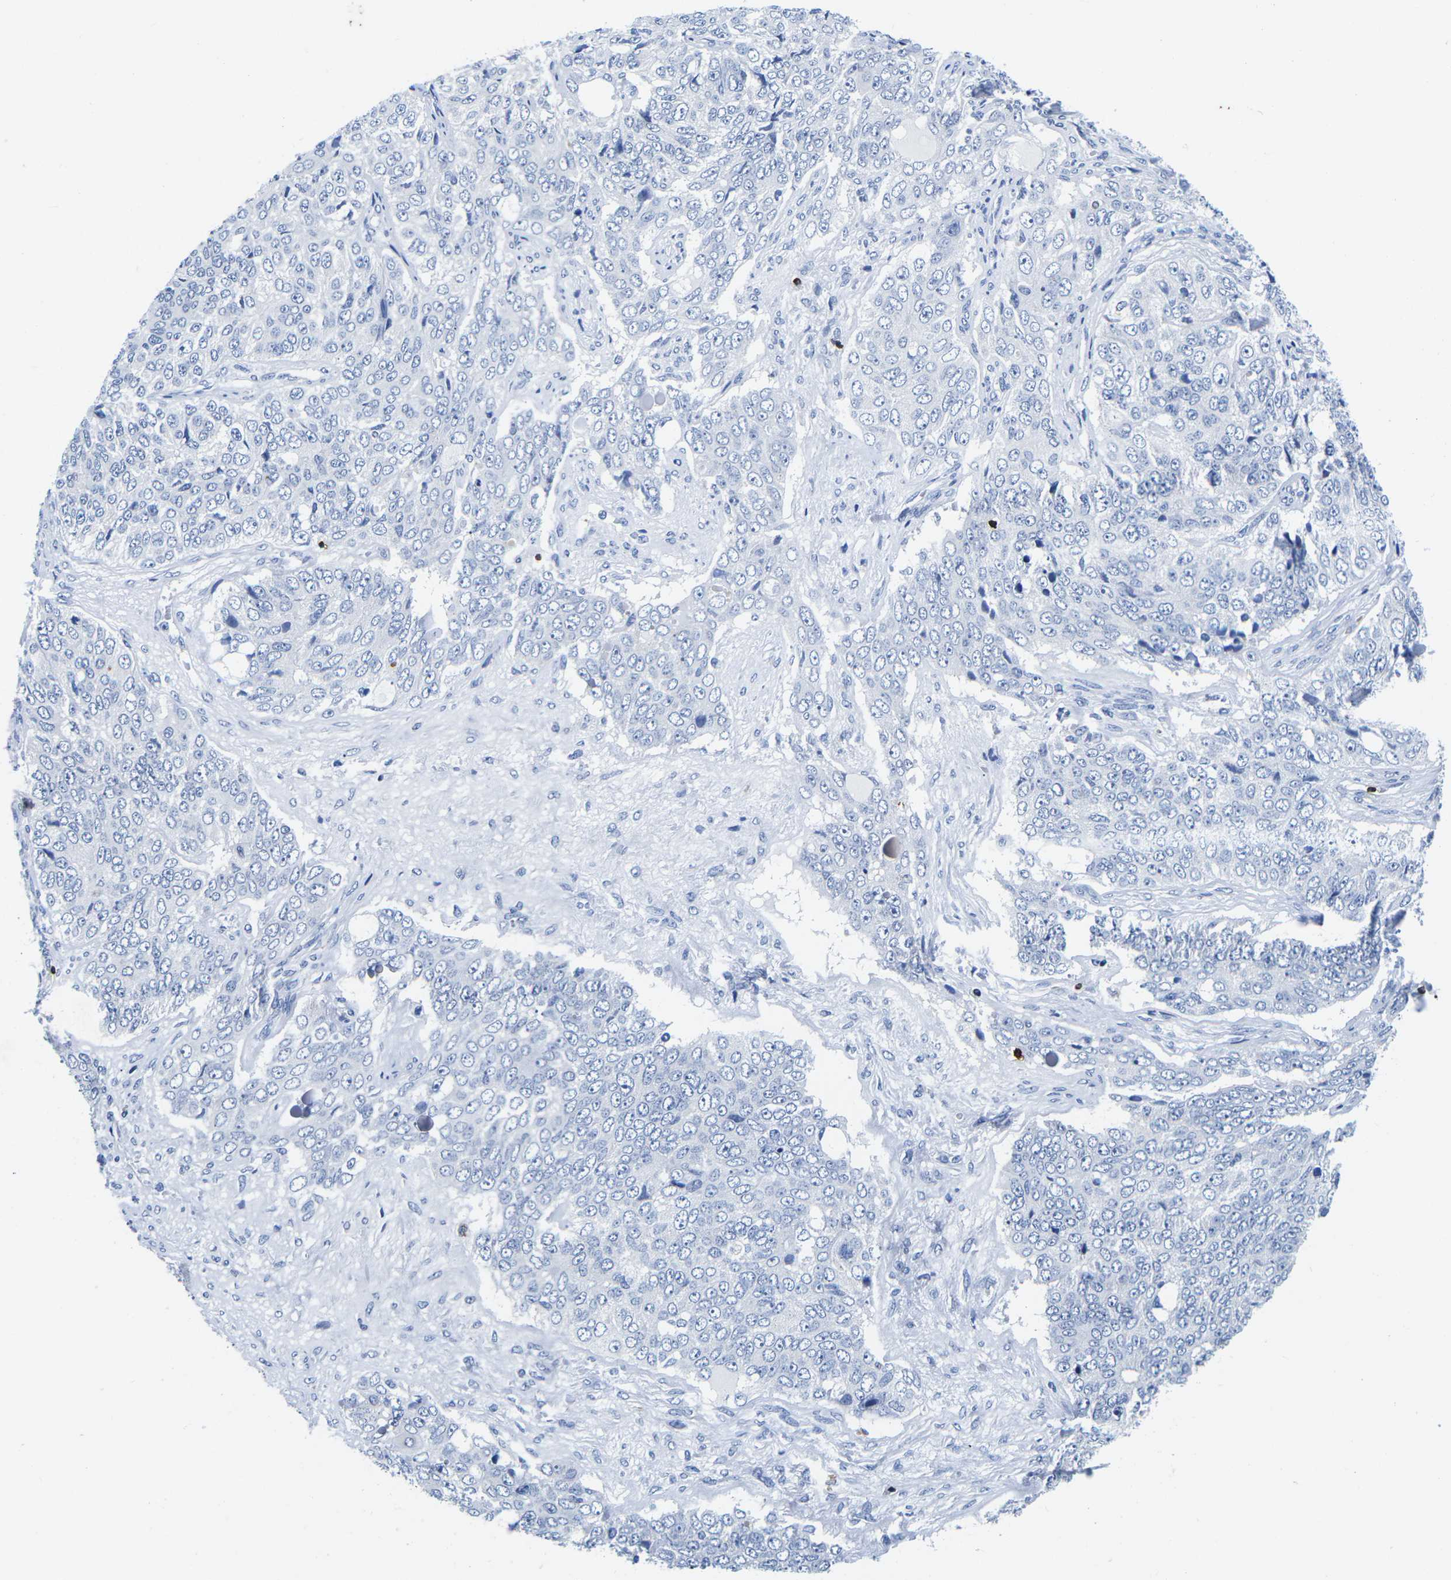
{"staining": {"intensity": "negative", "quantity": "none", "location": "none"}, "tissue": "ovarian cancer", "cell_type": "Tumor cells", "image_type": "cancer", "snomed": [{"axis": "morphology", "description": "Carcinoma, endometroid"}, {"axis": "topography", "description": "Ovary"}], "caption": "The micrograph shows no significant staining in tumor cells of ovarian endometroid carcinoma.", "gene": "CTSW", "patient": {"sex": "female", "age": 51}}